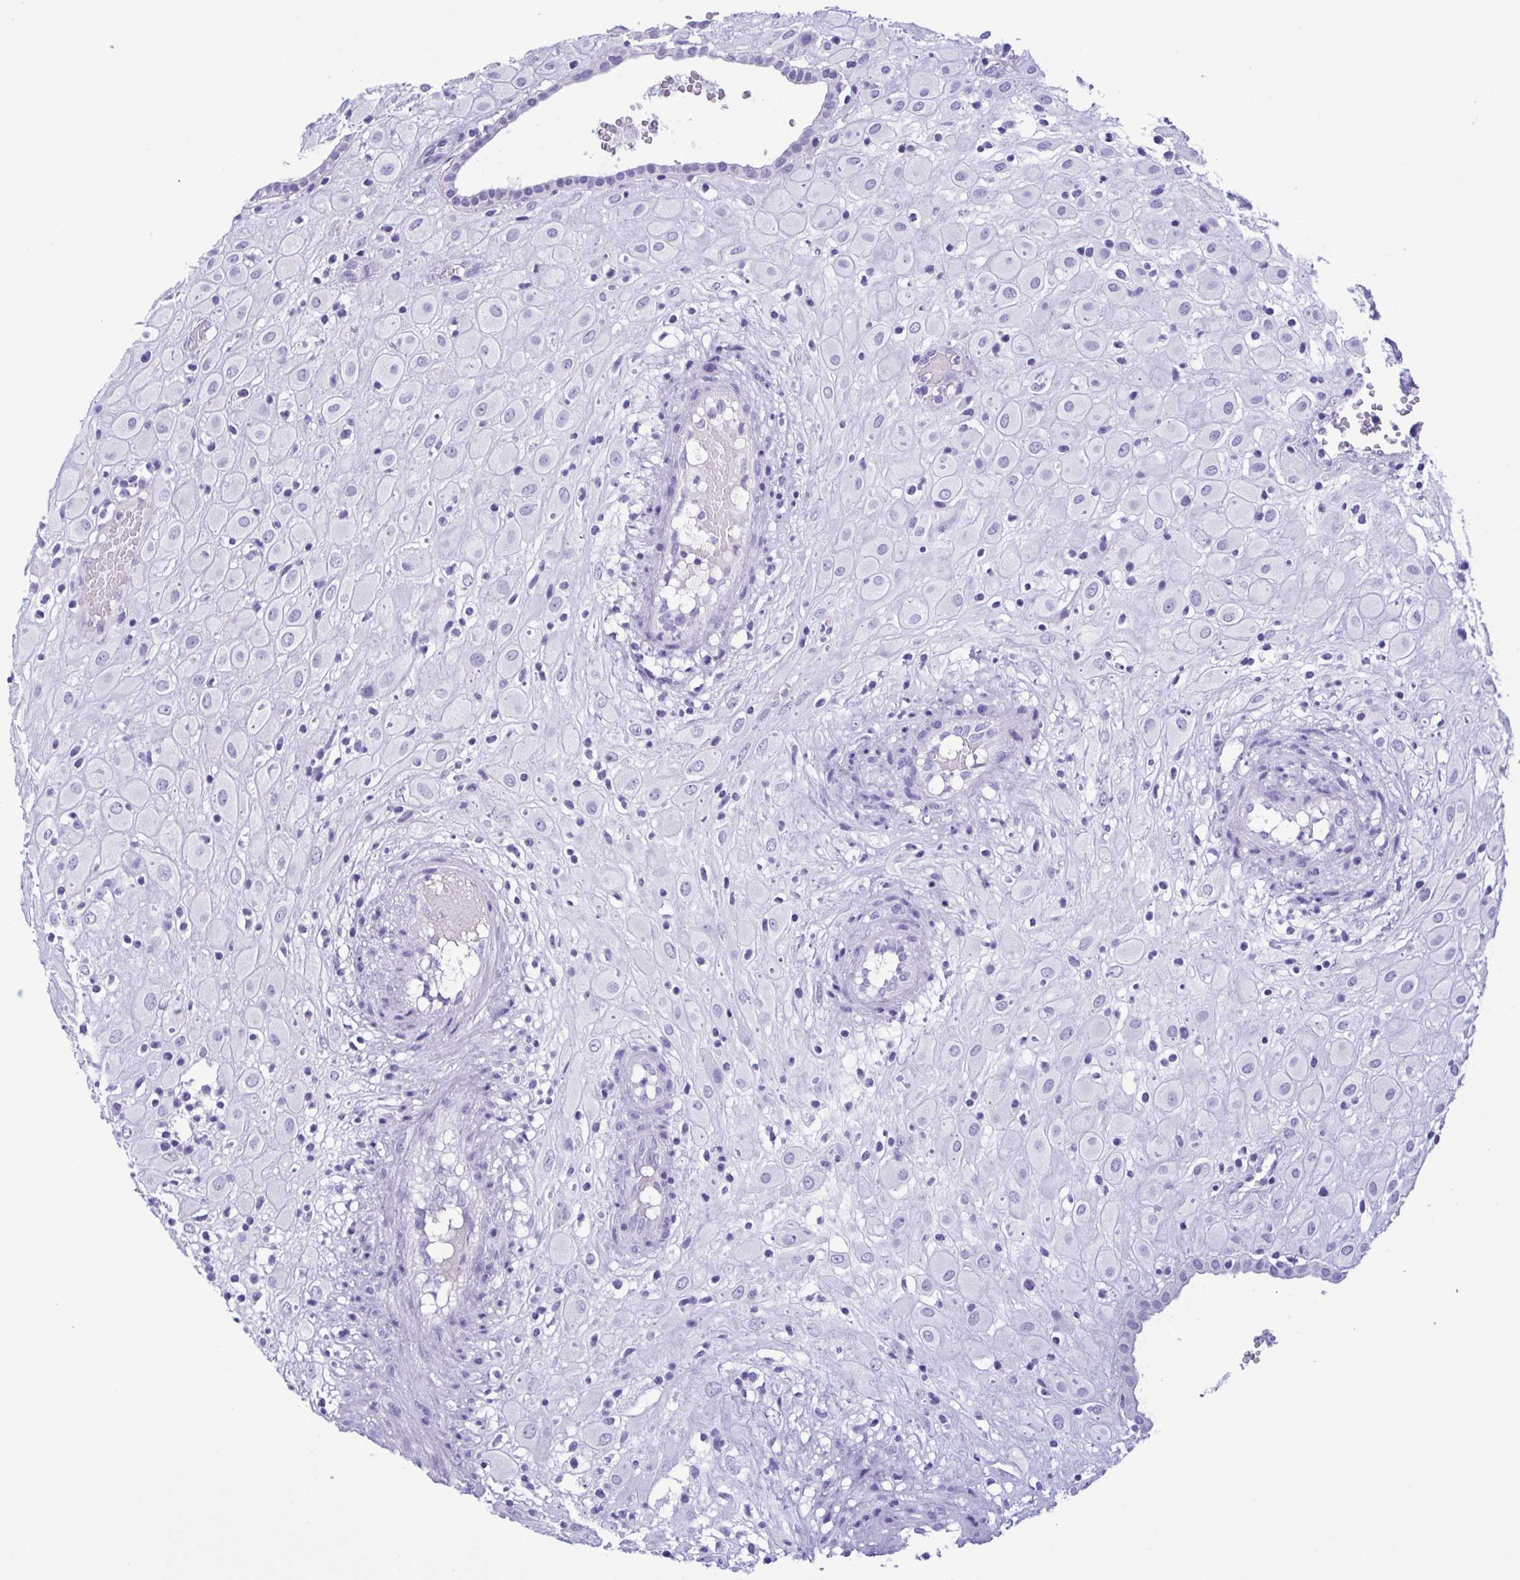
{"staining": {"intensity": "negative", "quantity": "none", "location": "none"}, "tissue": "placenta", "cell_type": "Decidual cells", "image_type": "normal", "snomed": [{"axis": "morphology", "description": "Normal tissue, NOS"}, {"axis": "topography", "description": "Placenta"}], "caption": "Immunohistochemical staining of benign human placenta exhibits no significant positivity in decidual cells. (Brightfield microscopy of DAB IHC at high magnification).", "gene": "TSPY10", "patient": {"sex": "female", "age": 24}}